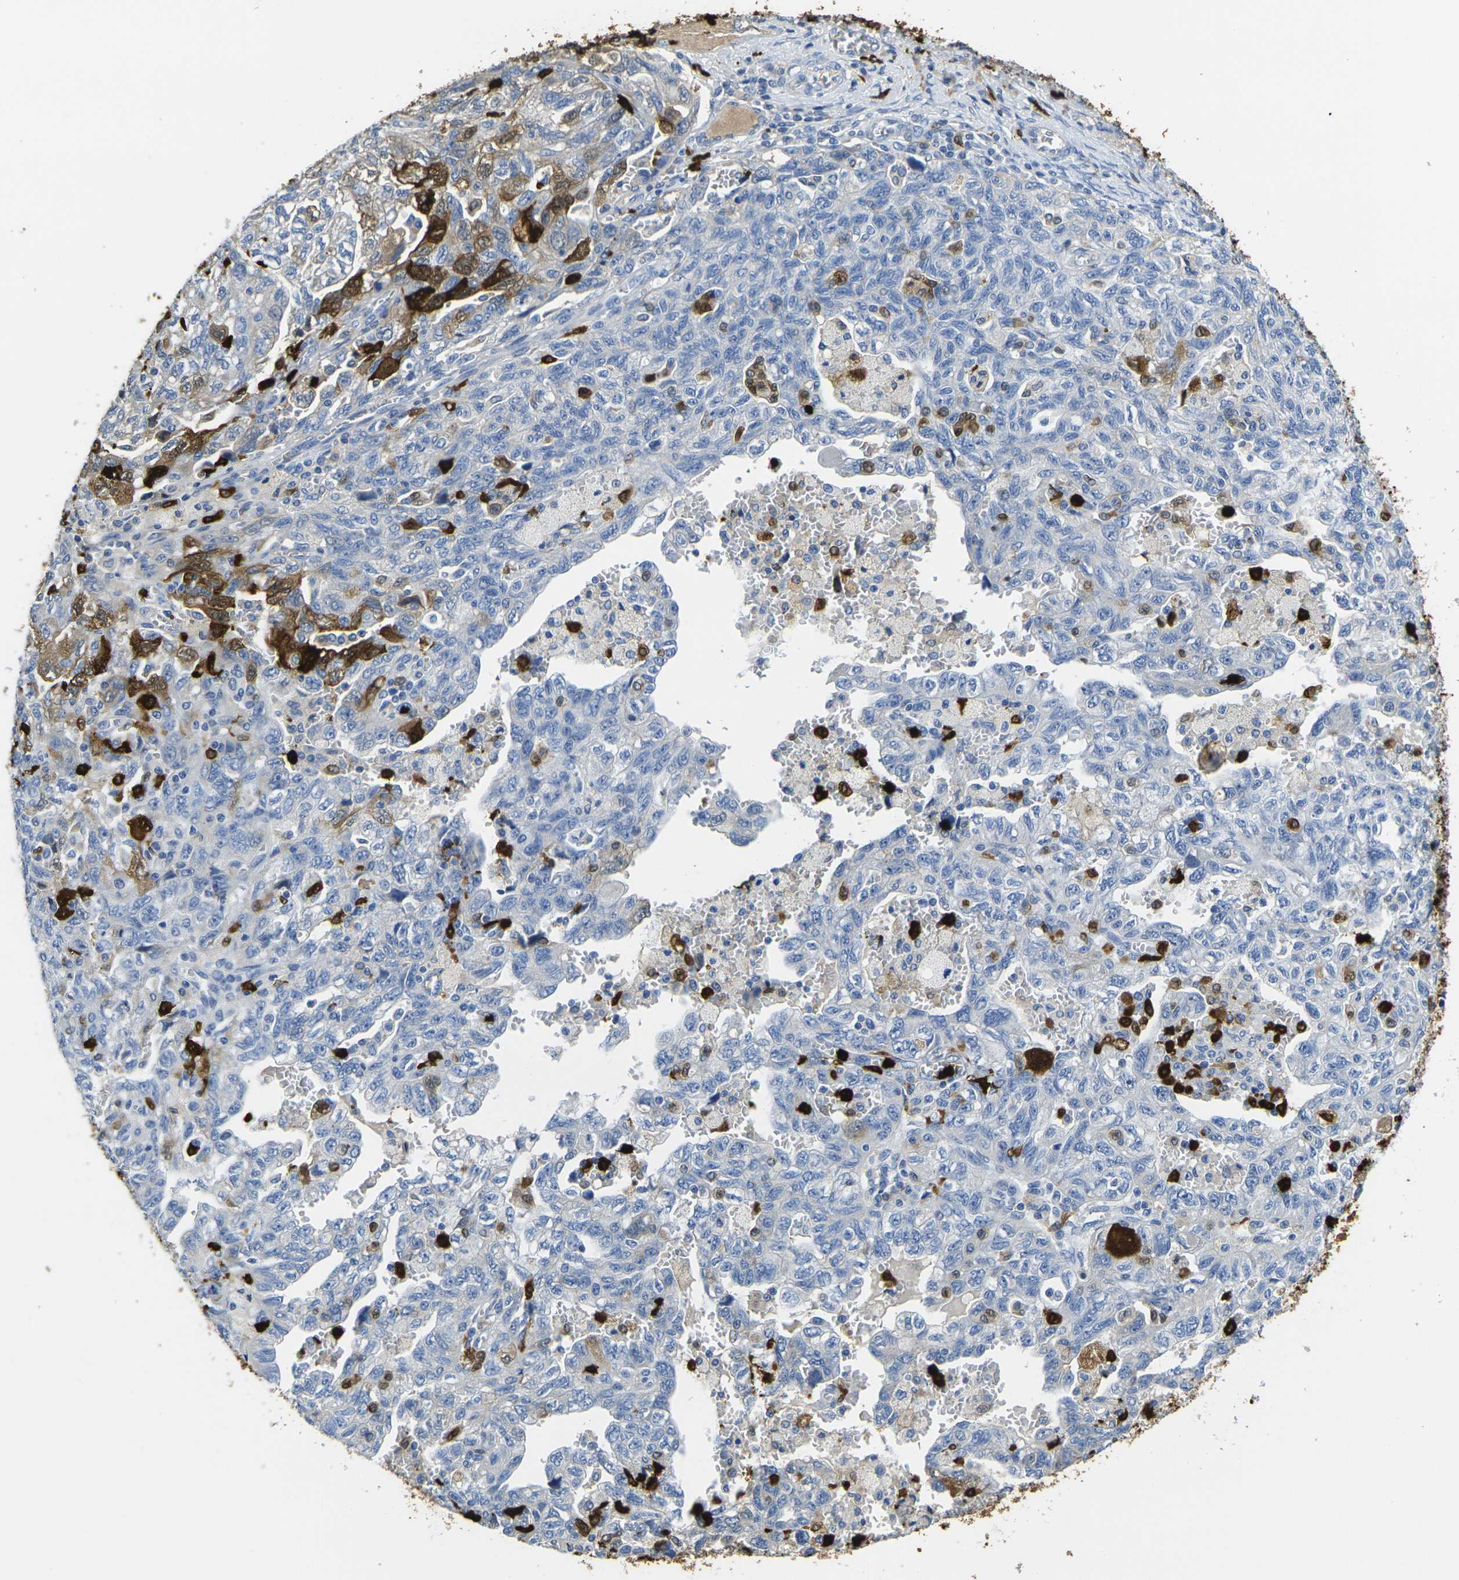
{"staining": {"intensity": "strong", "quantity": "<25%", "location": "cytoplasmic/membranous,nuclear"}, "tissue": "ovarian cancer", "cell_type": "Tumor cells", "image_type": "cancer", "snomed": [{"axis": "morphology", "description": "Carcinoma, NOS"}, {"axis": "morphology", "description": "Cystadenocarcinoma, serous, NOS"}, {"axis": "topography", "description": "Ovary"}], "caption": "Ovarian serous cystadenocarcinoma stained for a protein (brown) demonstrates strong cytoplasmic/membranous and nuclear positive staining in about <25% of tumor cells.", "gene": "S100A9", "patient": {"sex": "female", "age": 69}}